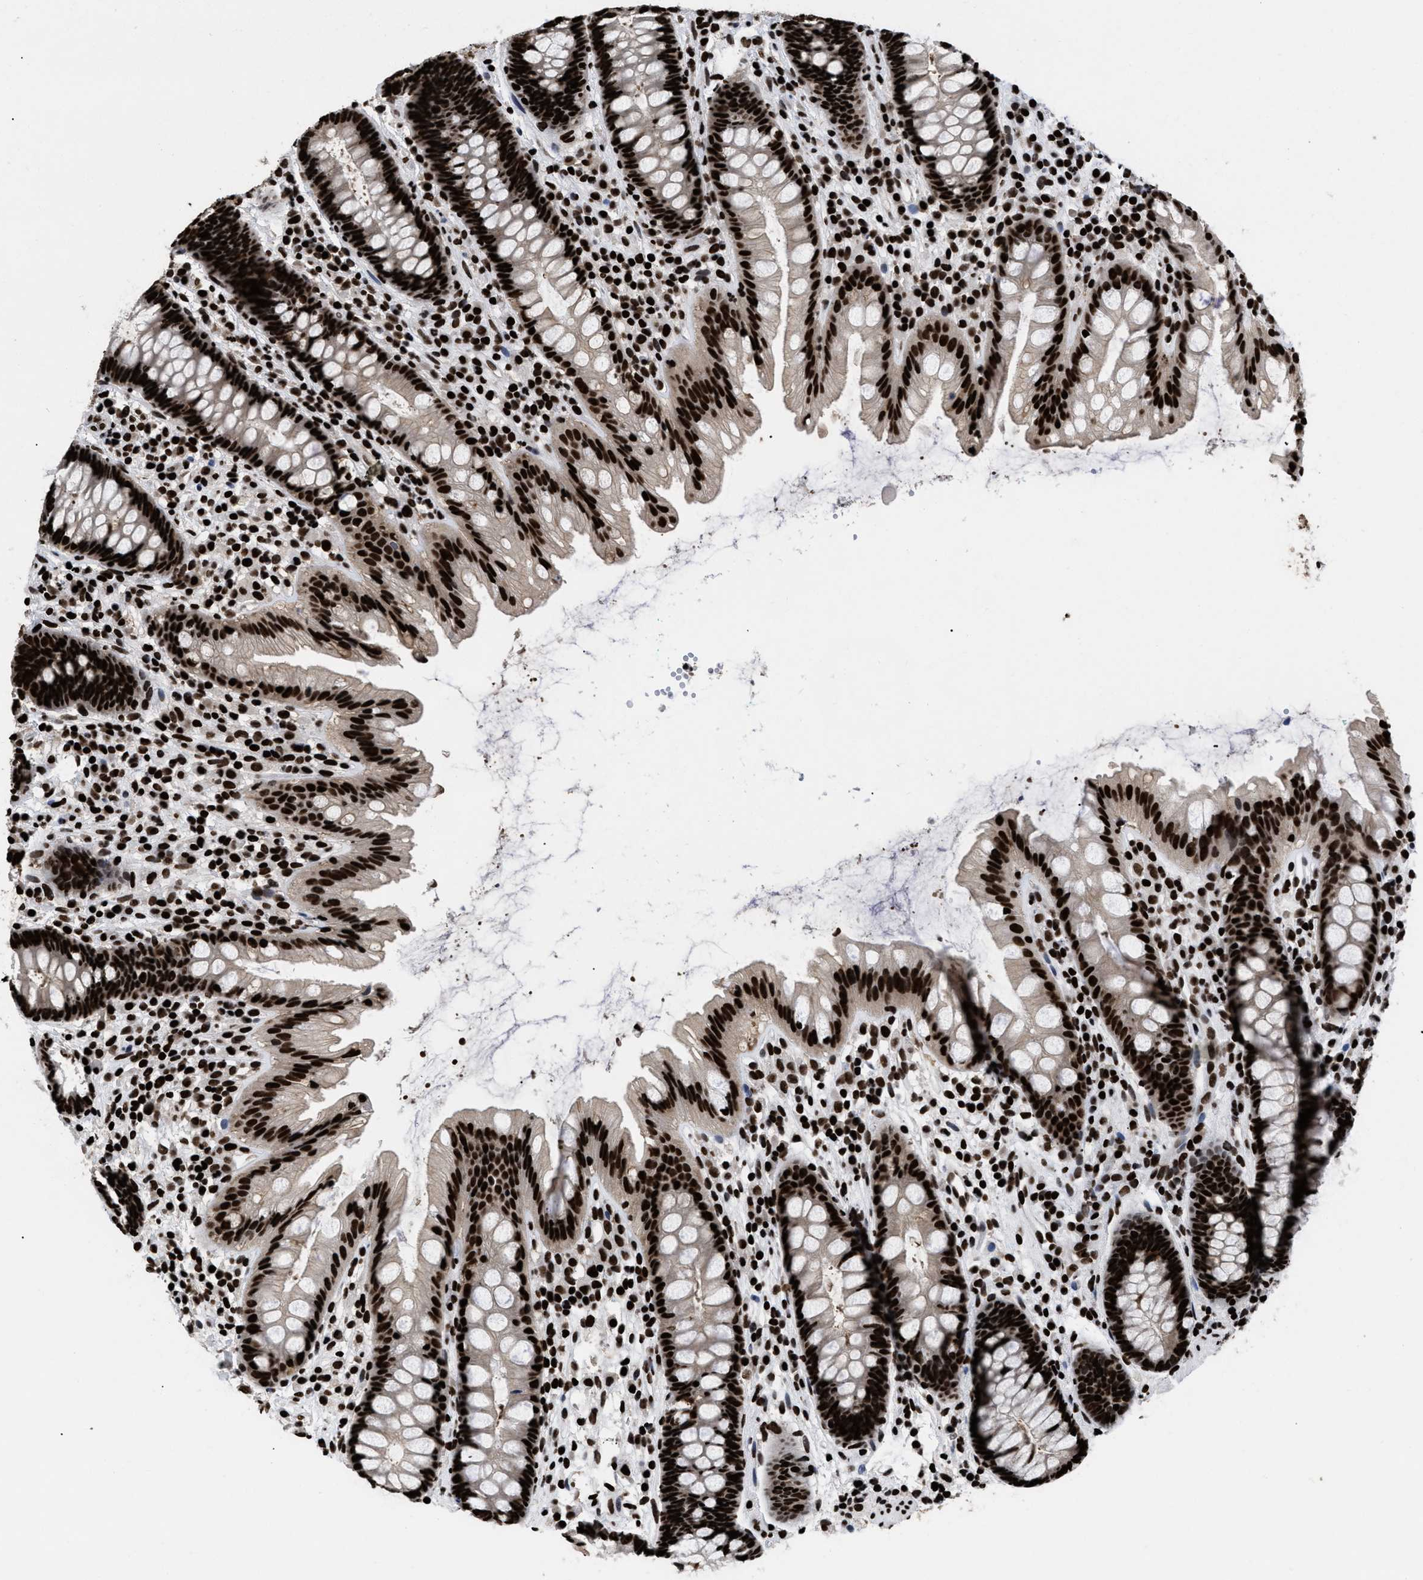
{"staining": {"intensity": "strong", "quantity": ">75%", "location": "nuclear"}, "tissue": "rectum", "cell_type": "Glandular cells", "image_type": "normal", "snomed": [{"axis": "morphology", "description": "Normal tissue, NOS"}, {"axis": "topography", "description": "Rectum"}], "caption": "High-power microscopy captured an immunohistochemistry image of normal rectum, revealing strong nuclear positivity in about >75% of glandular cells.", "gene": "CALHM3", "patient": {"sex": "female", "age": 65}}